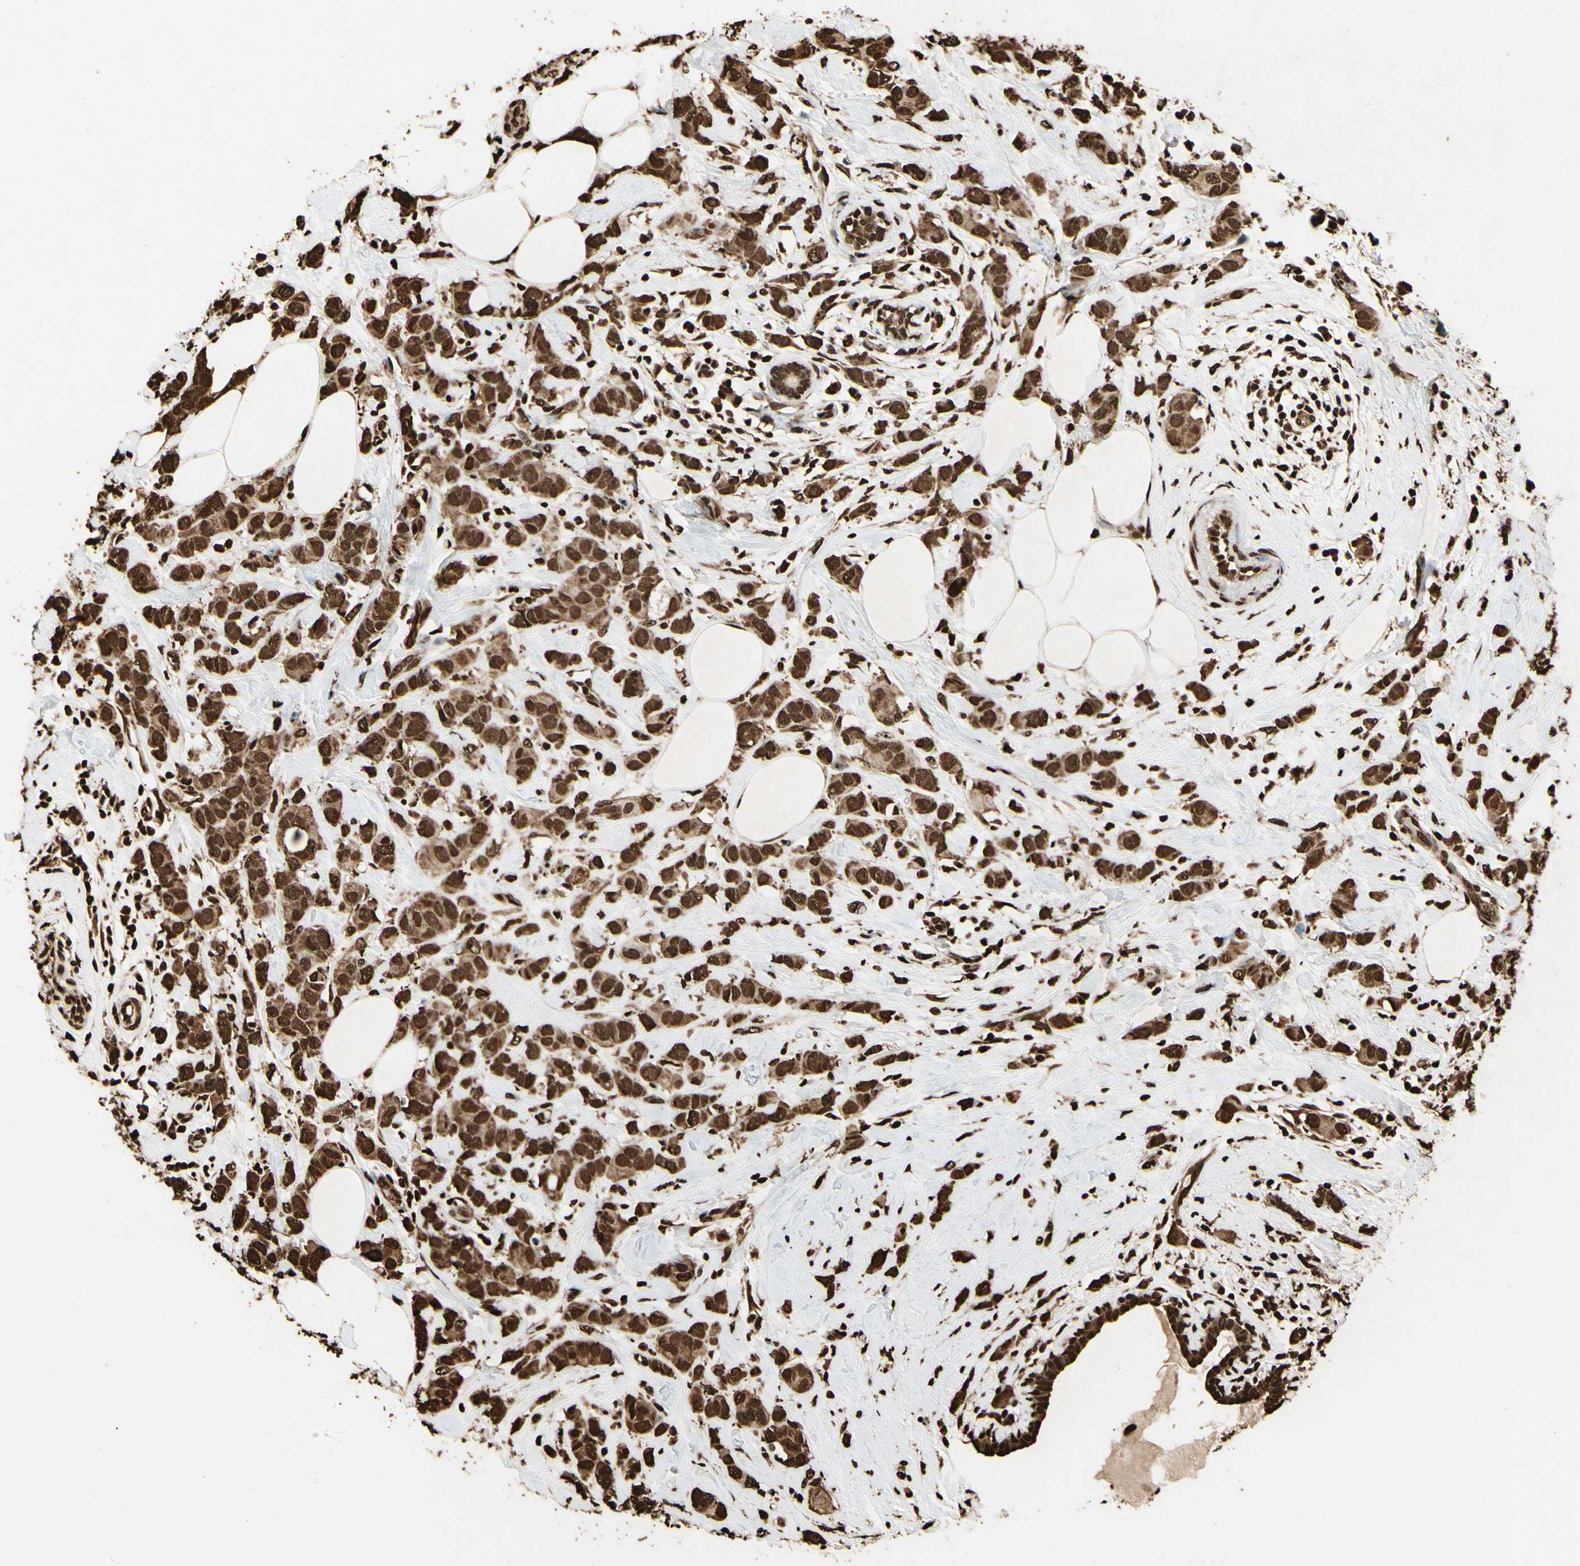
{"staining": {"intensity": "strong", "quantity": ">75%", "location": "cytoplasmic/membranous,nuclear"}, "tissue": "breast cancer", "cell_type": "Tumor cells", "image_type": "cancer", "snomed": [{"axis": "morphology", "description": "Normal tissue, NOS"}, {"axis": "morphology", "description": "Duct carcinoma"}, {"axis": "topography", "description": "Breast"}], "caption": "Tumor cells exhibit high levels of strong cytoplasmic/membranous and nuclear expression in about >75% of cells in invasive ductal carcinoma (breast).", "gene": "HNRNPK", "patient": {"sex": "female", "age": 50}}